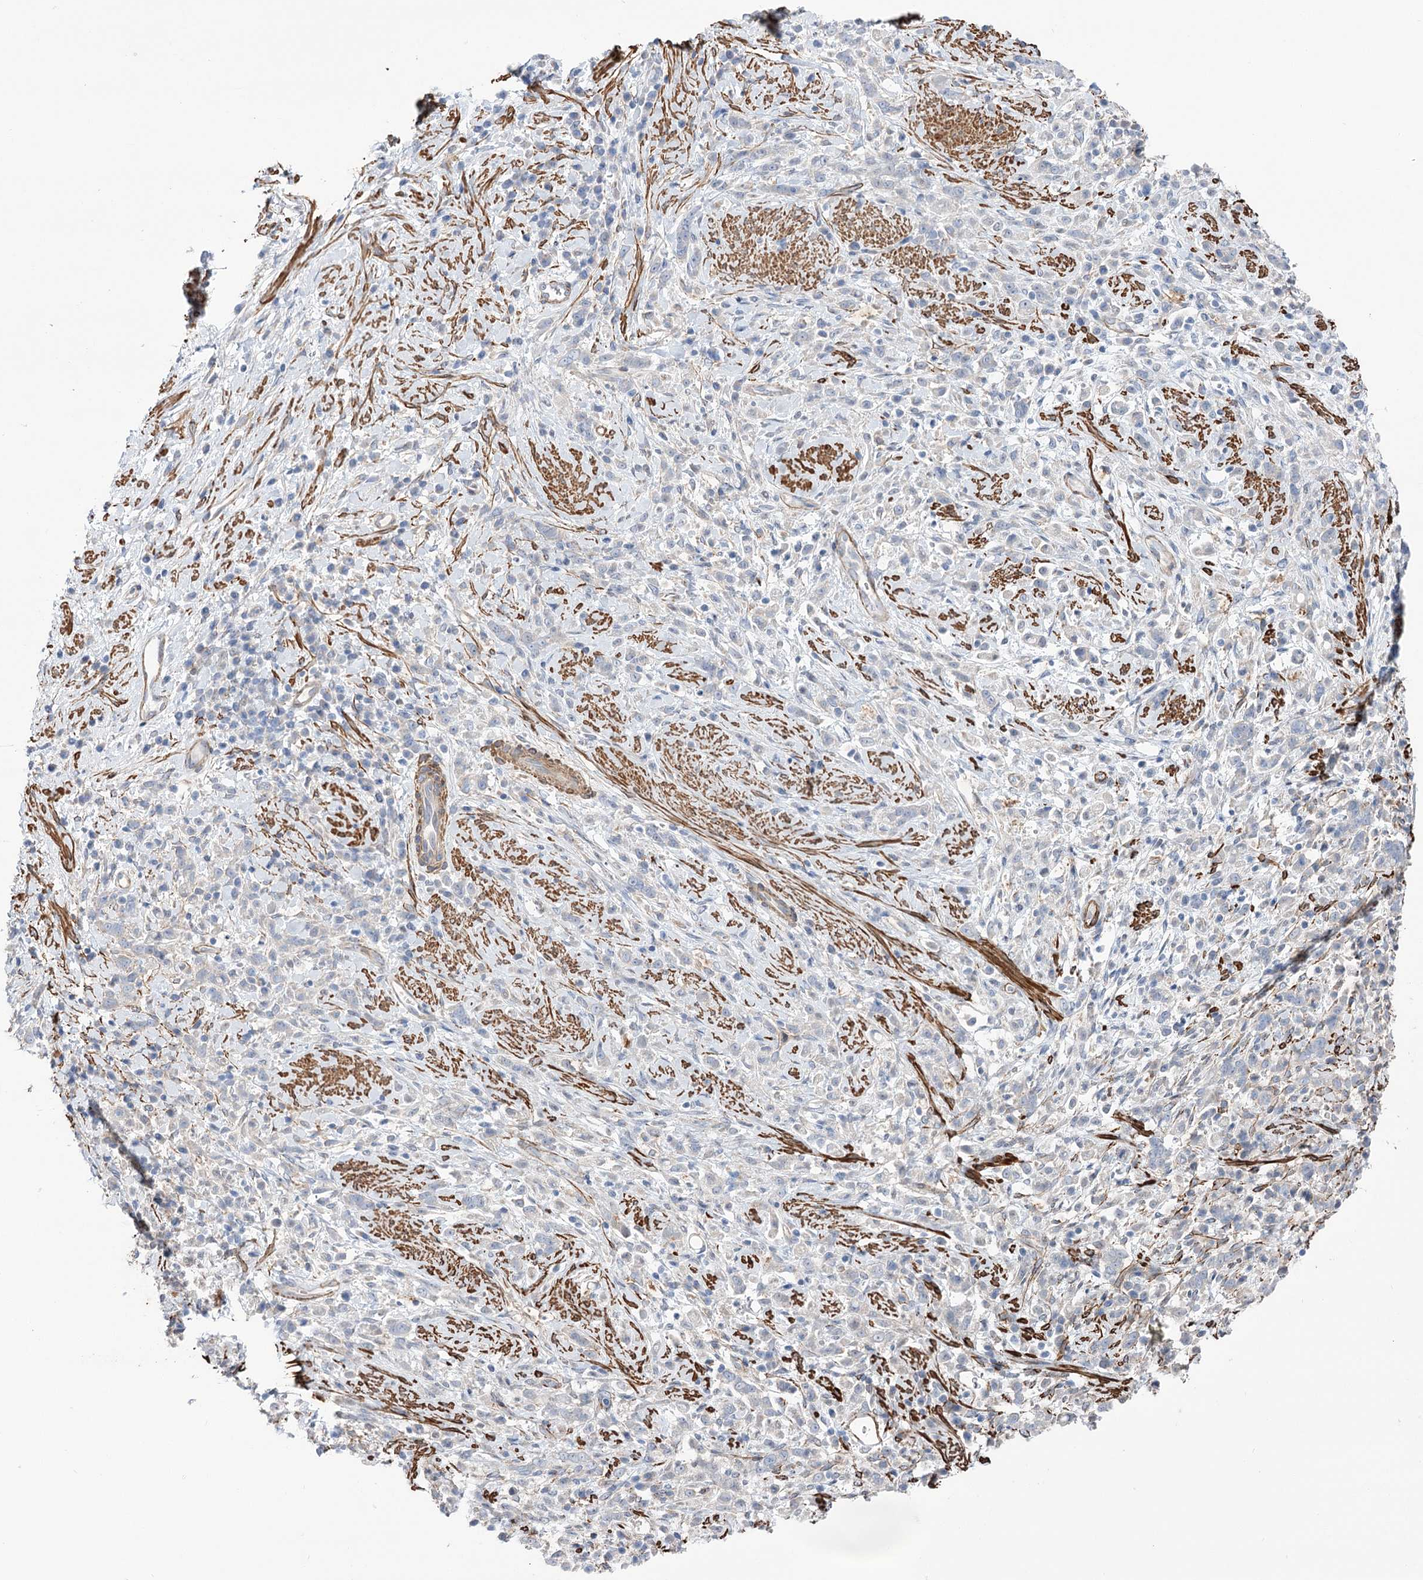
{"staining": {"intensity": "negative", "quantity": "none", "location": "none"}, "tissue": "stomach cancer", "cell_type": "Tumor cells", "image_type": "cancer", "snomed": [{"axis": "morphology", "description": "Adenocarcinoma, NOS"}, {"axis": "topography", "description": "Stomach"}], "caption": "Image shows no protein expression in tumor cells of stomach cancer tissue.", "gene": "WASHC3", "patient": {"sex": "female", "age": 60}}